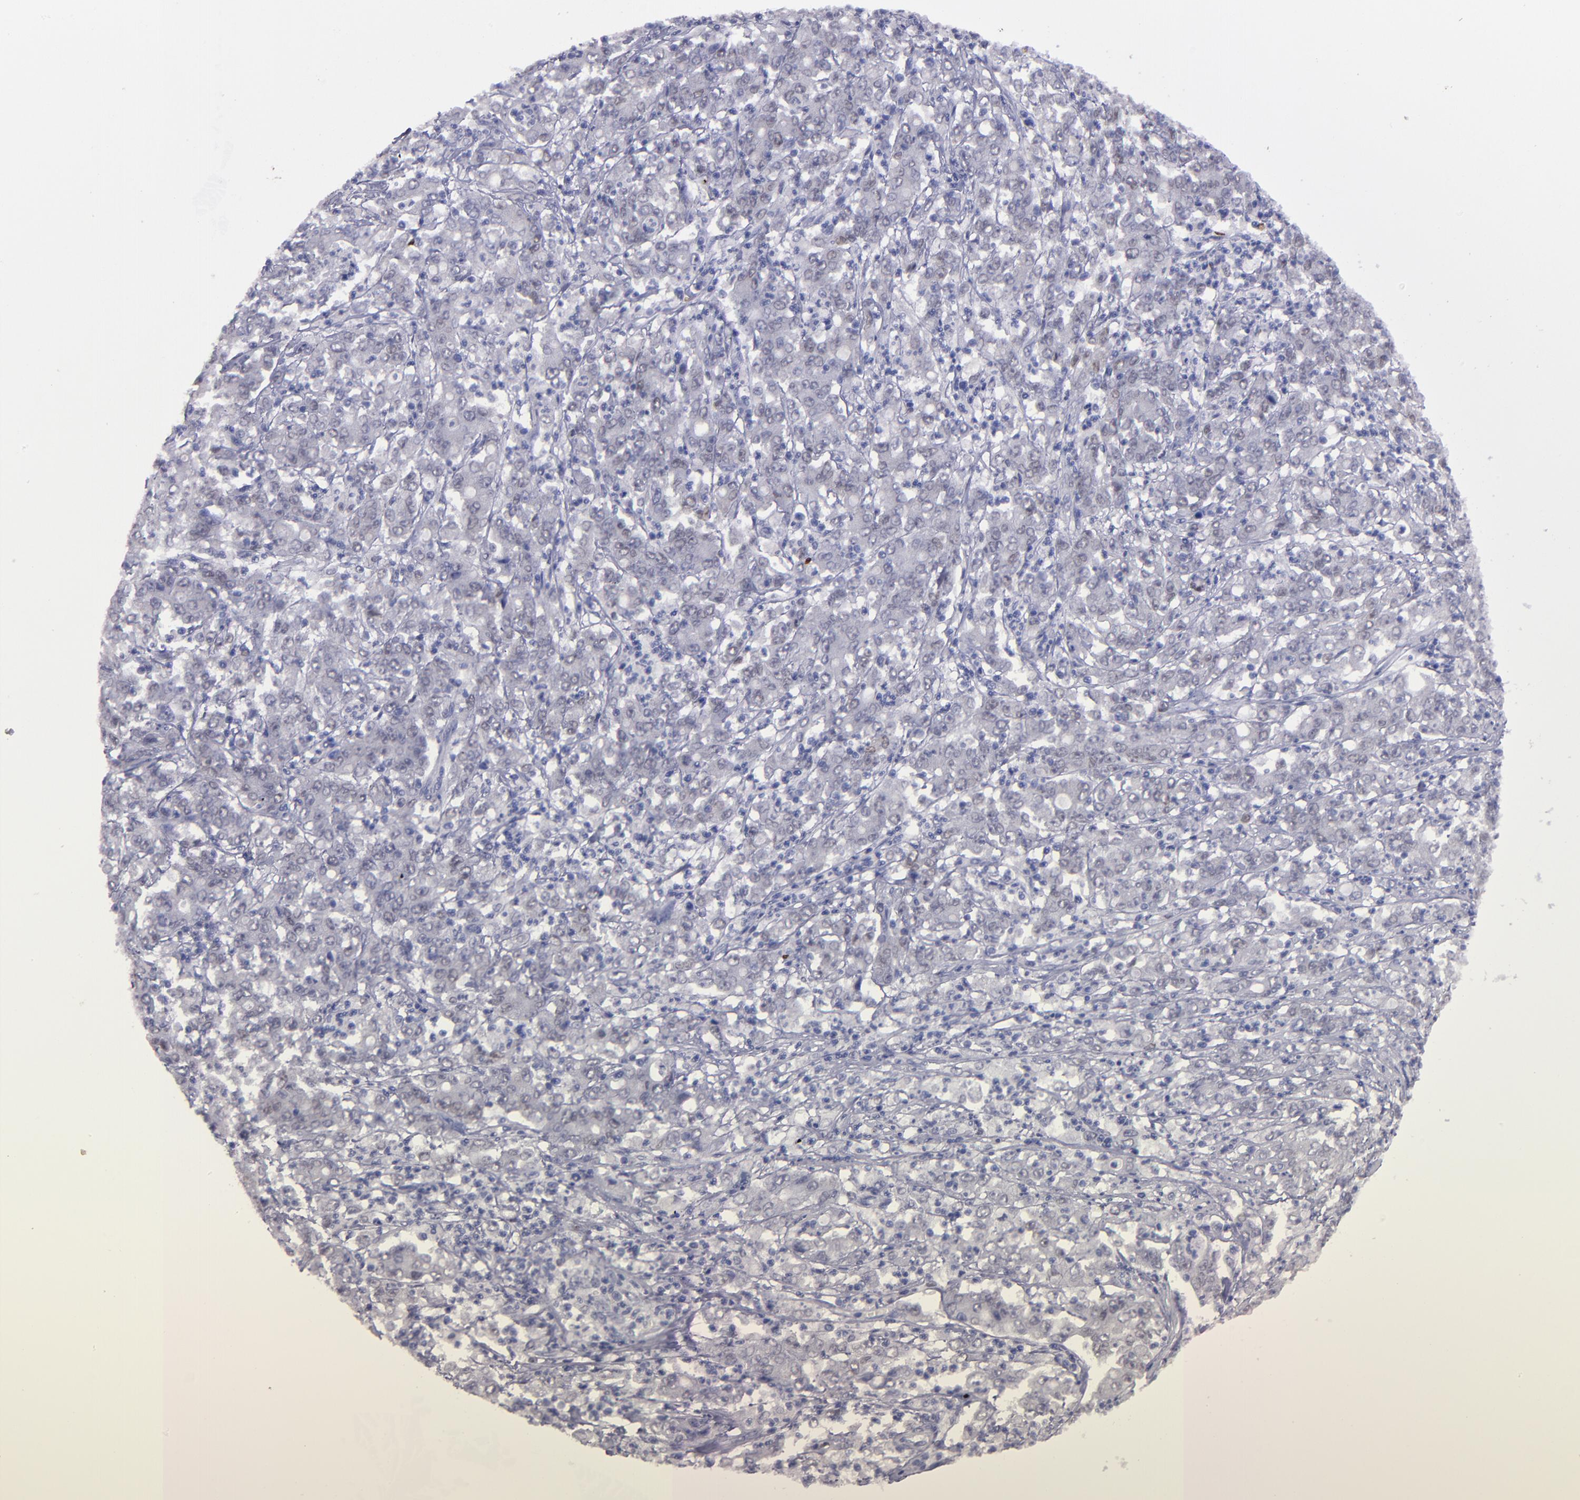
{"staining": {"intensity": "negative", "quantity": "none", "location": "none"}, "tissue": "stomach cancer", "cell_type": "Tumor cells", "image_type": "cancer", "snomed": [{"axis": "morphology", "description": "Adenocarcinoma, NOS"}, {"axis": "topography", "description": "Stomach, lower"}], "caption": "Tumor cells are negative for protein expression in human stomach cancer (adenocarcinoma).", "gene": "IRF8", "patient": {"sex": "female", "age": 71}}